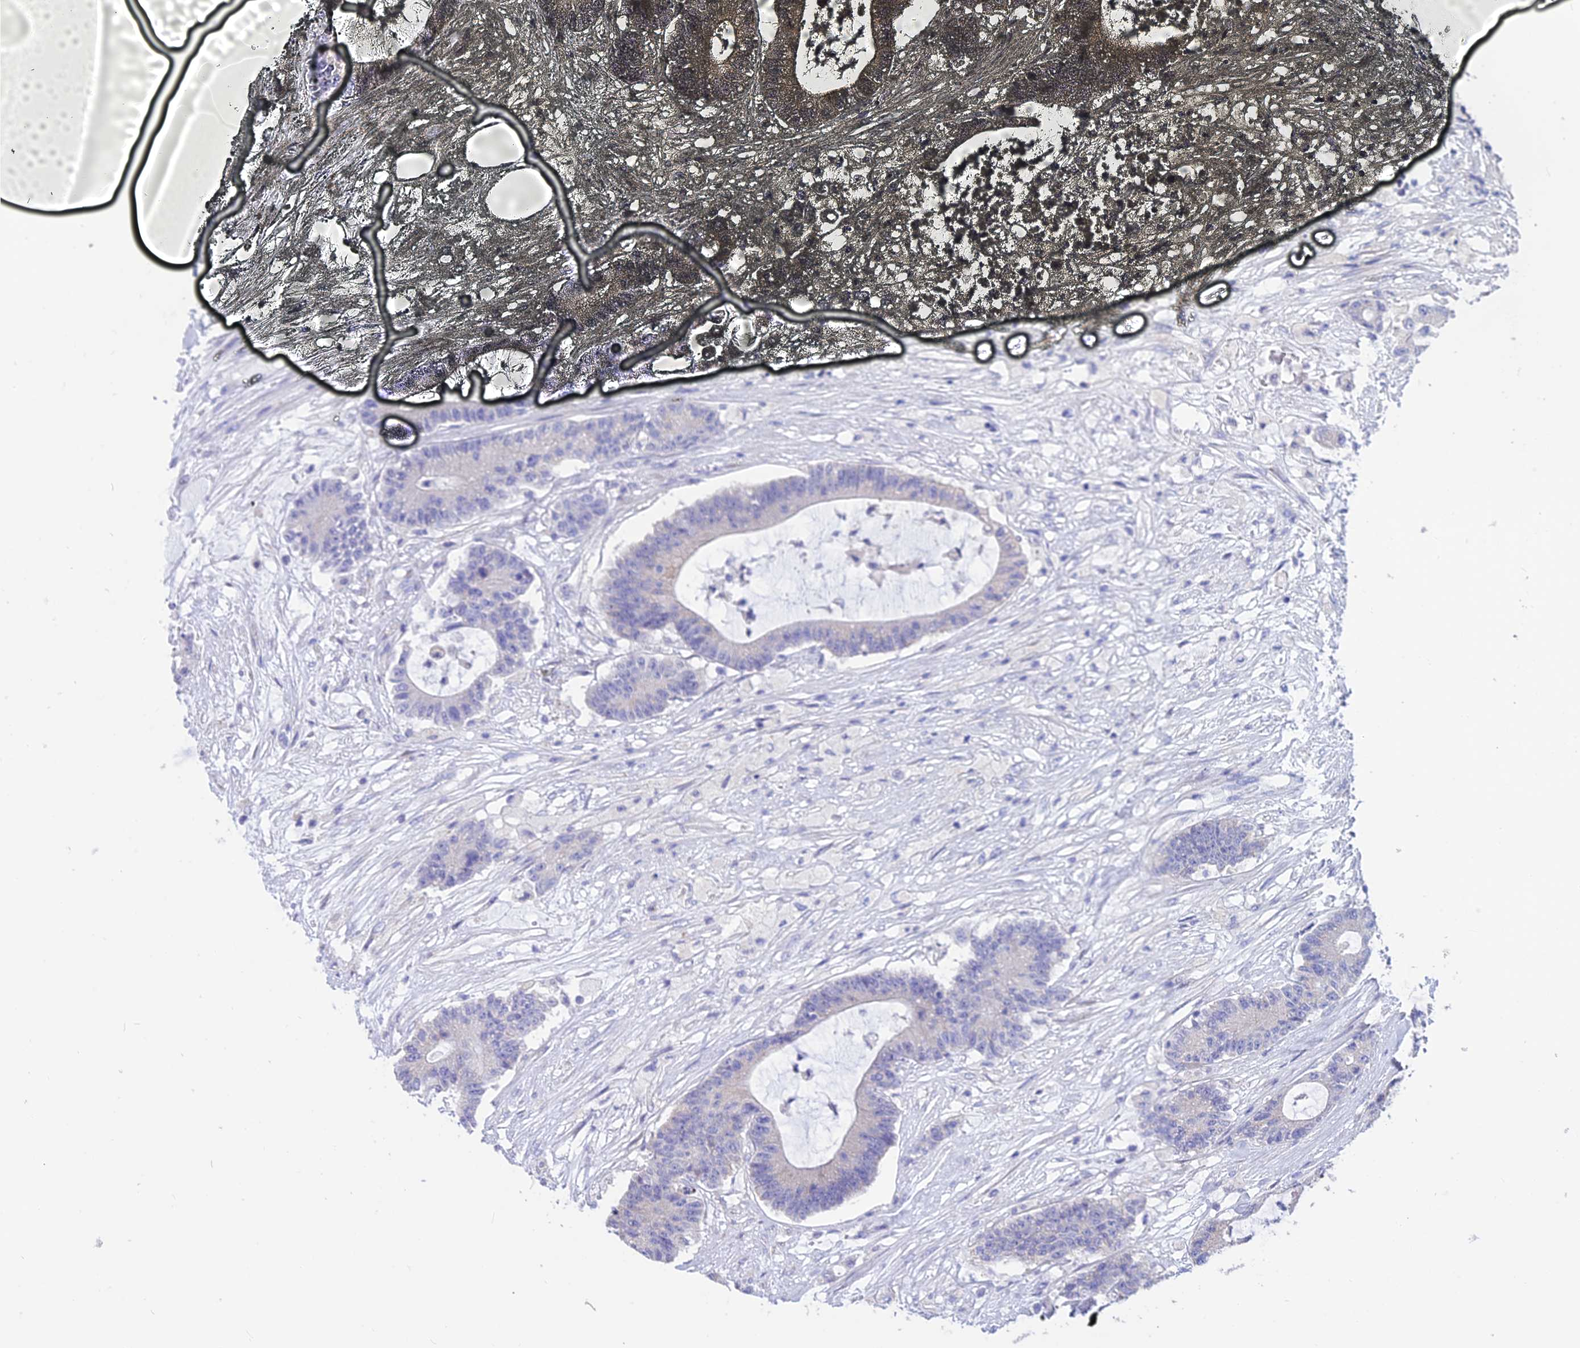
{"staining": {"intensity": "negative", "quantity": "none", "location": "none"}, "tissue": "colorectal cancer", "cell_type": "Tumor cells", "image_type": "cancer", "snomed": [{"axis": "morphology", "description": "Adenocarcinoma, NOS"}, {"axis": "topography", "description": "Colon"}], "caption": "Human colorectal cancer (adenocarcinoma) stained for a protein using immunohistochemistry shows no positivity in tumor cells.", "gene": "CYP2U1", "patient": {"sex": "female", "age": 84}}